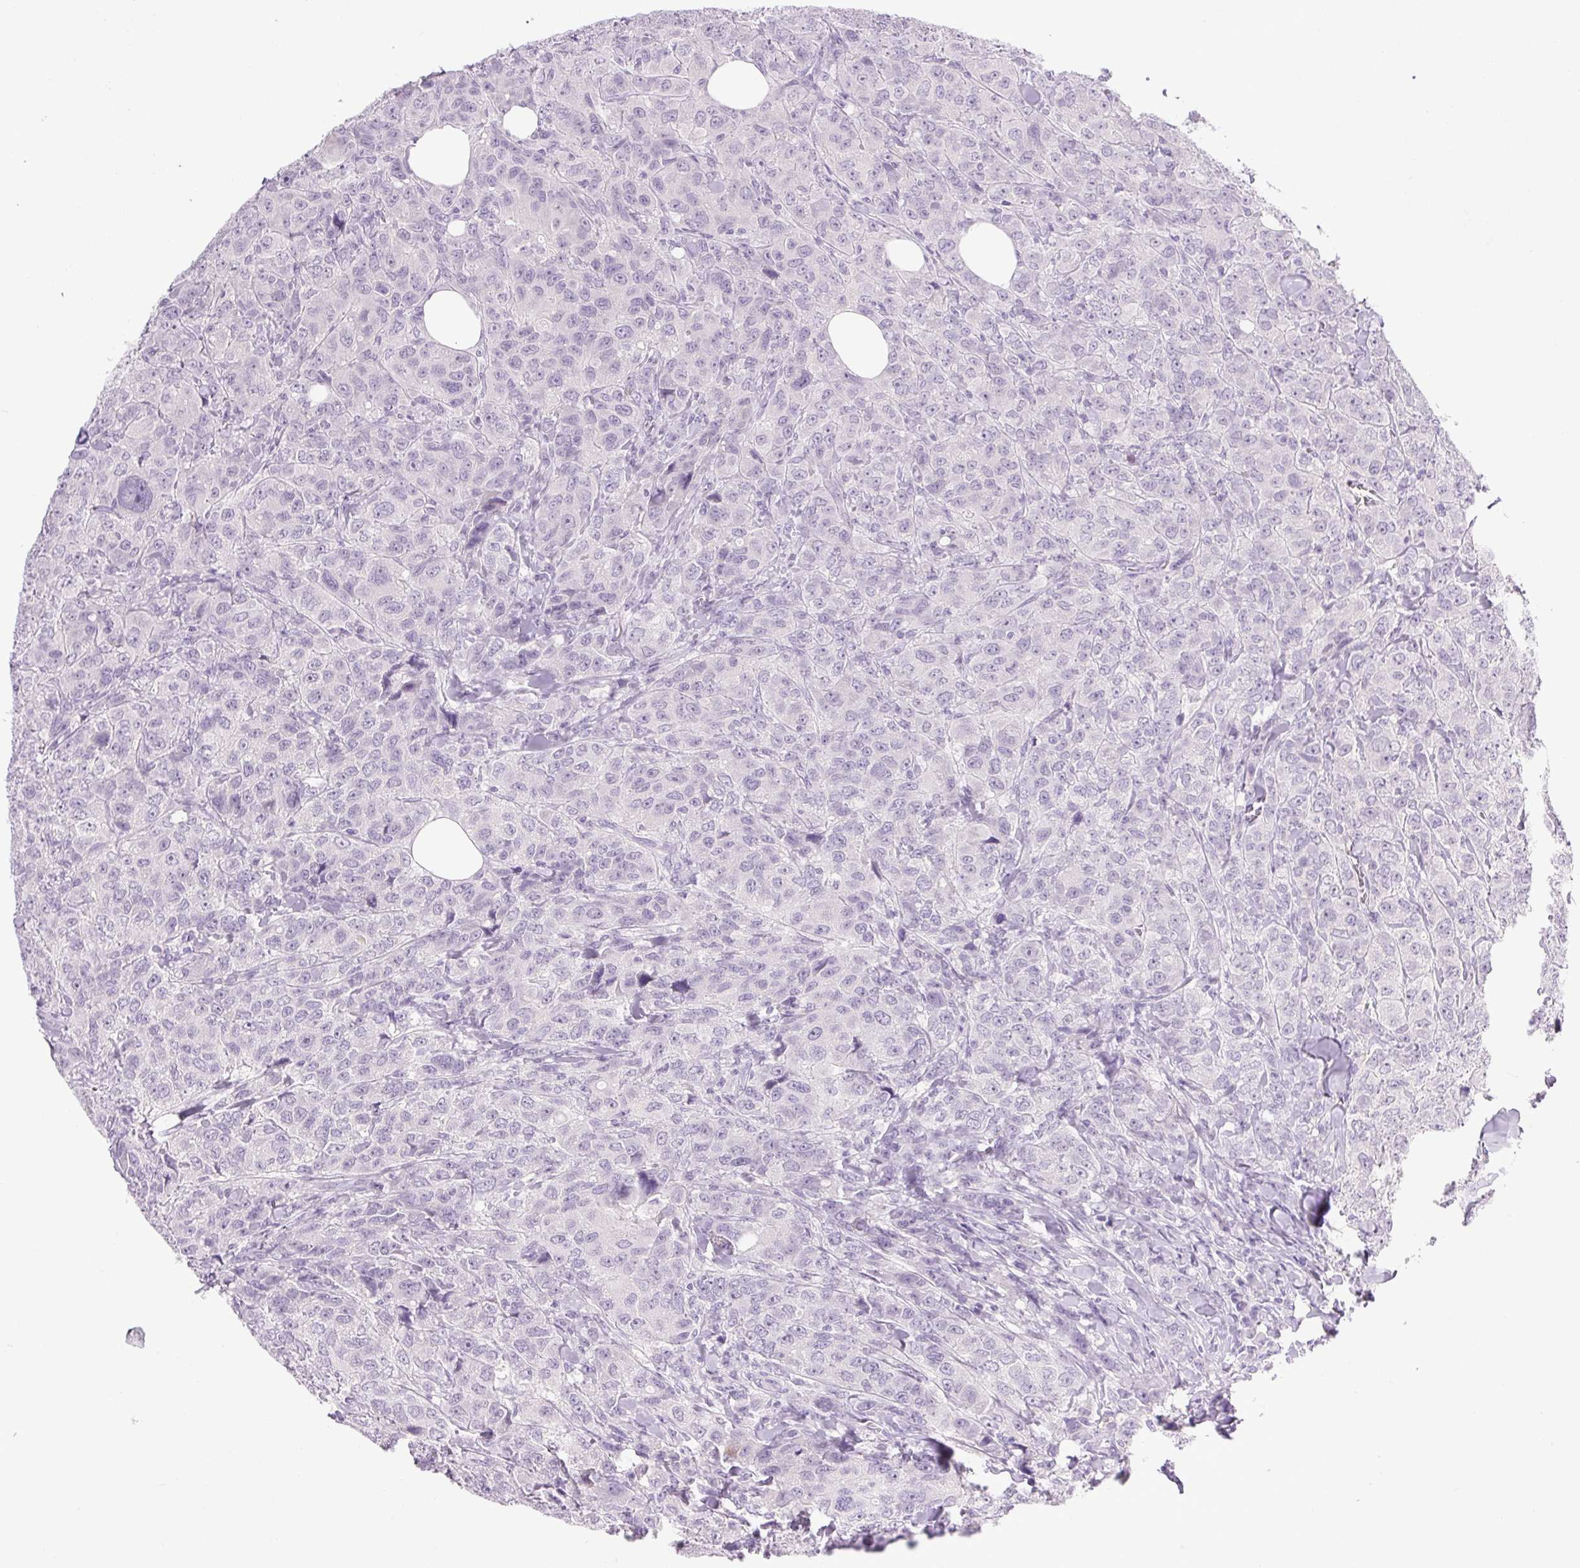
{"staining": {"intensity": "negative", "quantity": "none", "location": "none"}, "tissue": "breast cancer", "cell_type": "Tumor cells", "image_type": "cancer", "snomed": [{"axis": "morphology", "description": "Duct carcinoma"}, {"axis": "topography", "description": "Breast"}], "caption": "Human intraductal carcinoma (breast) stained for a protein using immunohistochemistry (IHC) displays no expression in tumor cells.", "gene": "COL9A2", "patient": {"sex": "female", "age": 43}}